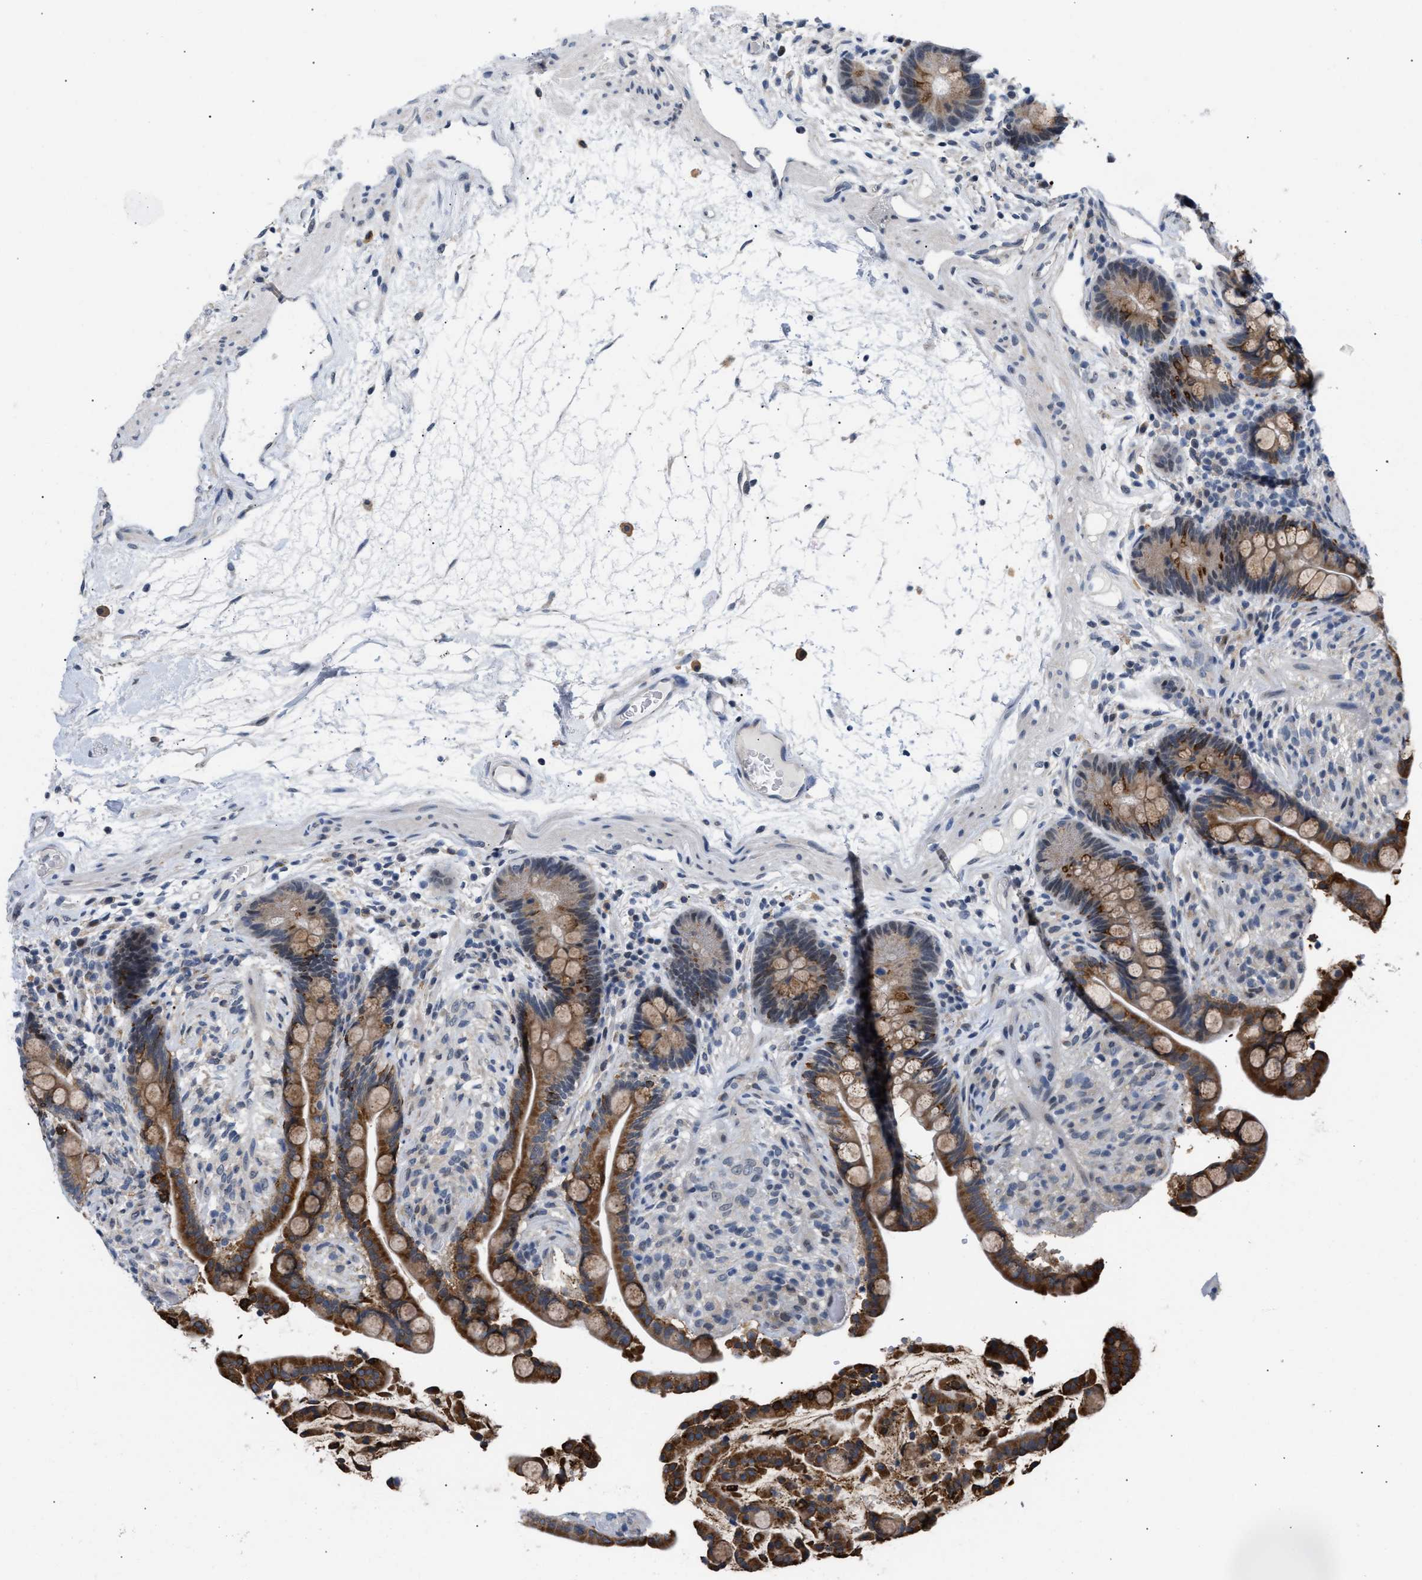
{"staining": {"intensity": "negative", "quantity": "none", "location": "none"}, "tissue": "colon", "cell_type": "Endothelial cells", "image_type": "normal", "snomed": [{"axis": "morphology", "description": "Normal tissue, NOS"}, {"axis": "topography", "description": "Colon"}], "caption": "Colon stained for a protein using IHC displays no positivity endothelial cells.", "gene": "TXNRD3", "patient": {"sex": "male", "age": 73}}